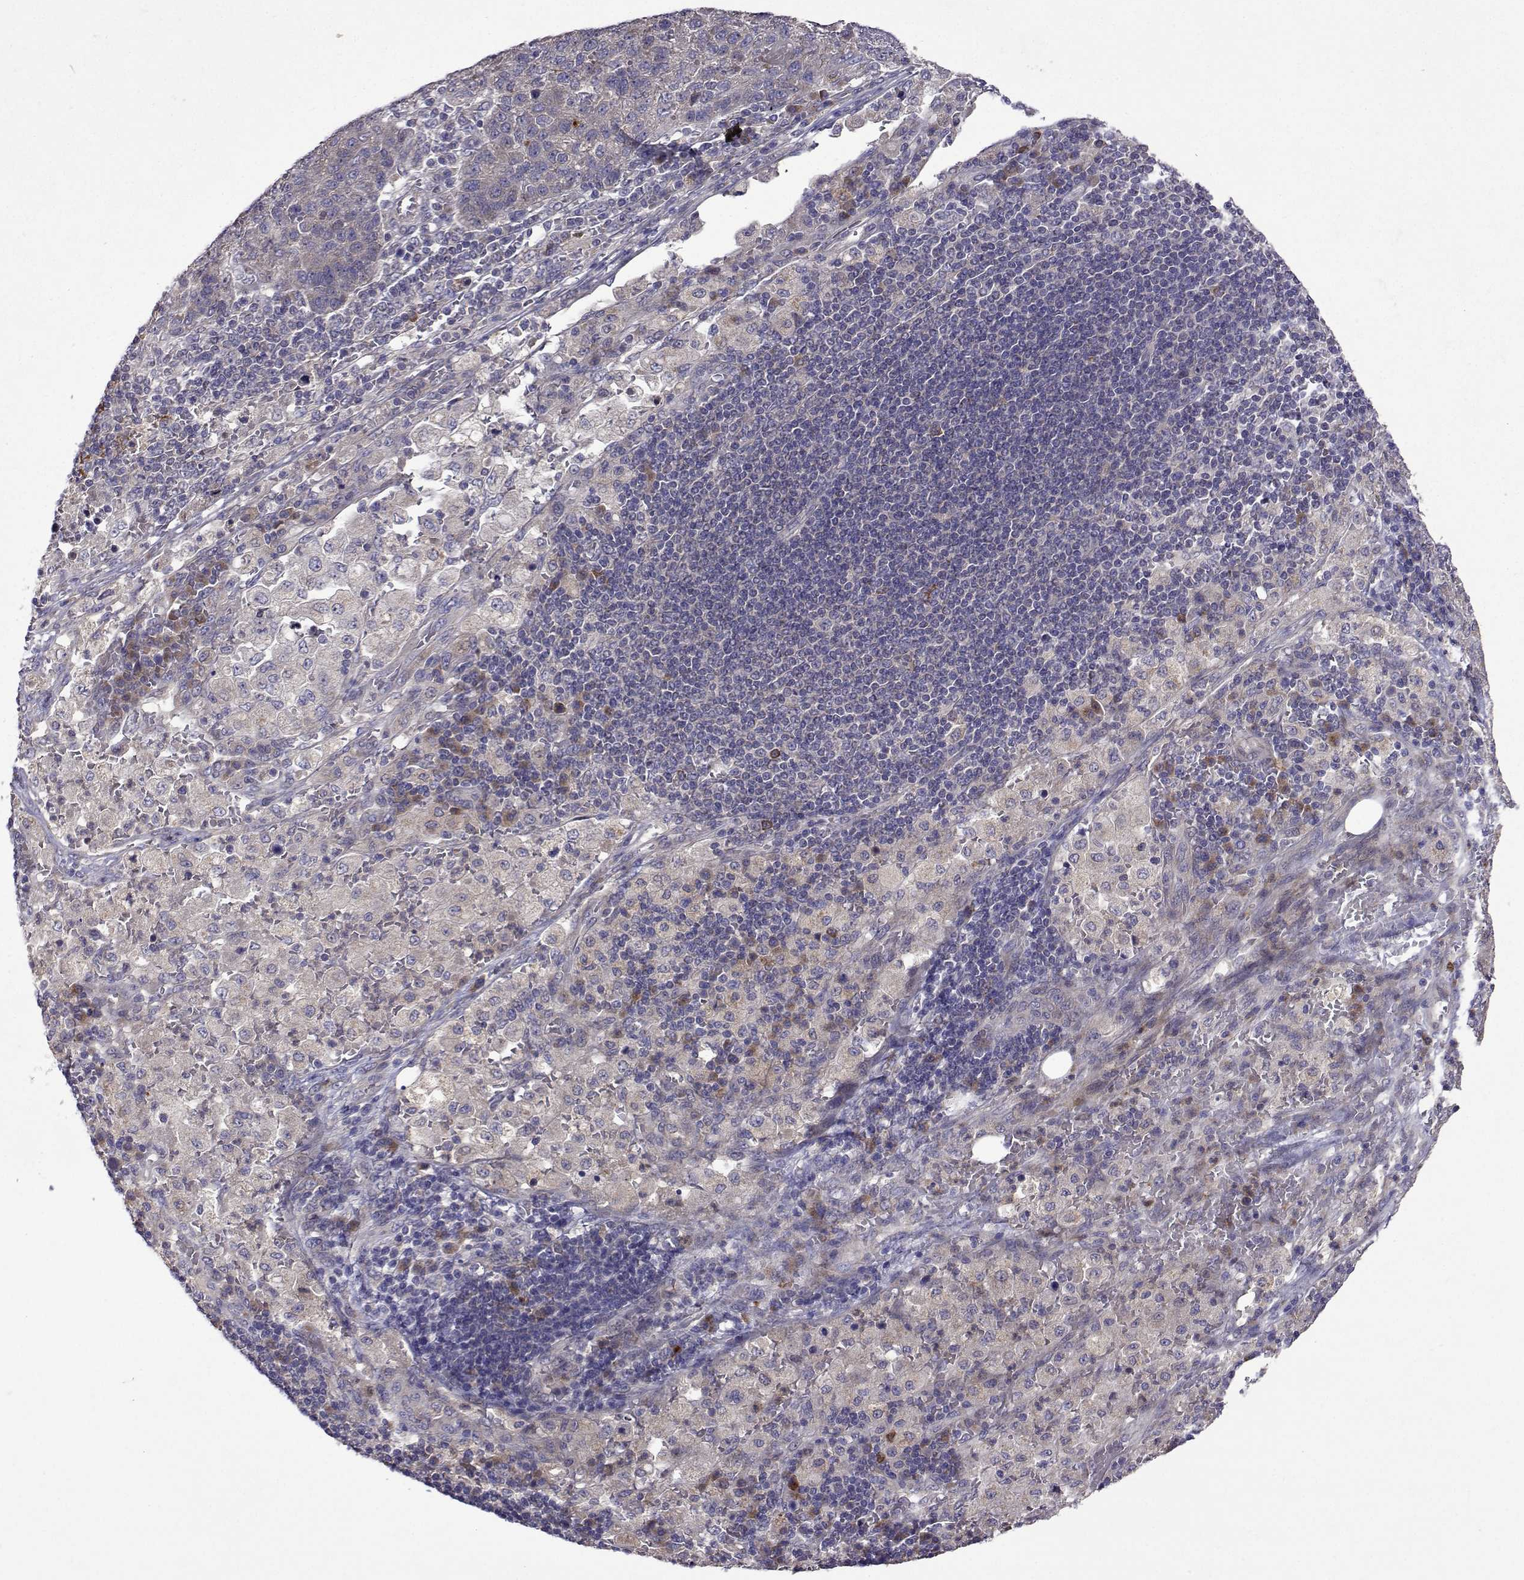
{"staining": {"intensity": "negative", "quantity": "none", "location": "none"}, "tissue": "pancreatic cancer", "cell_type": "Tumor cells", "image_type": "cancer", "snomed": [{"axis": "morphology", "description": "Adenocarcinoma, NOS"}, {"axis": "topography", "description": "Pancreas"}], "caption": "DAB (3,3'-diaminobenzidine) immunohistochemical staining of adenocarcinoma (pancreatic) displays no significant positivity in tumor cells.", "gene": "TARBP2", "patient": {"sex": "female", "age": 61}}